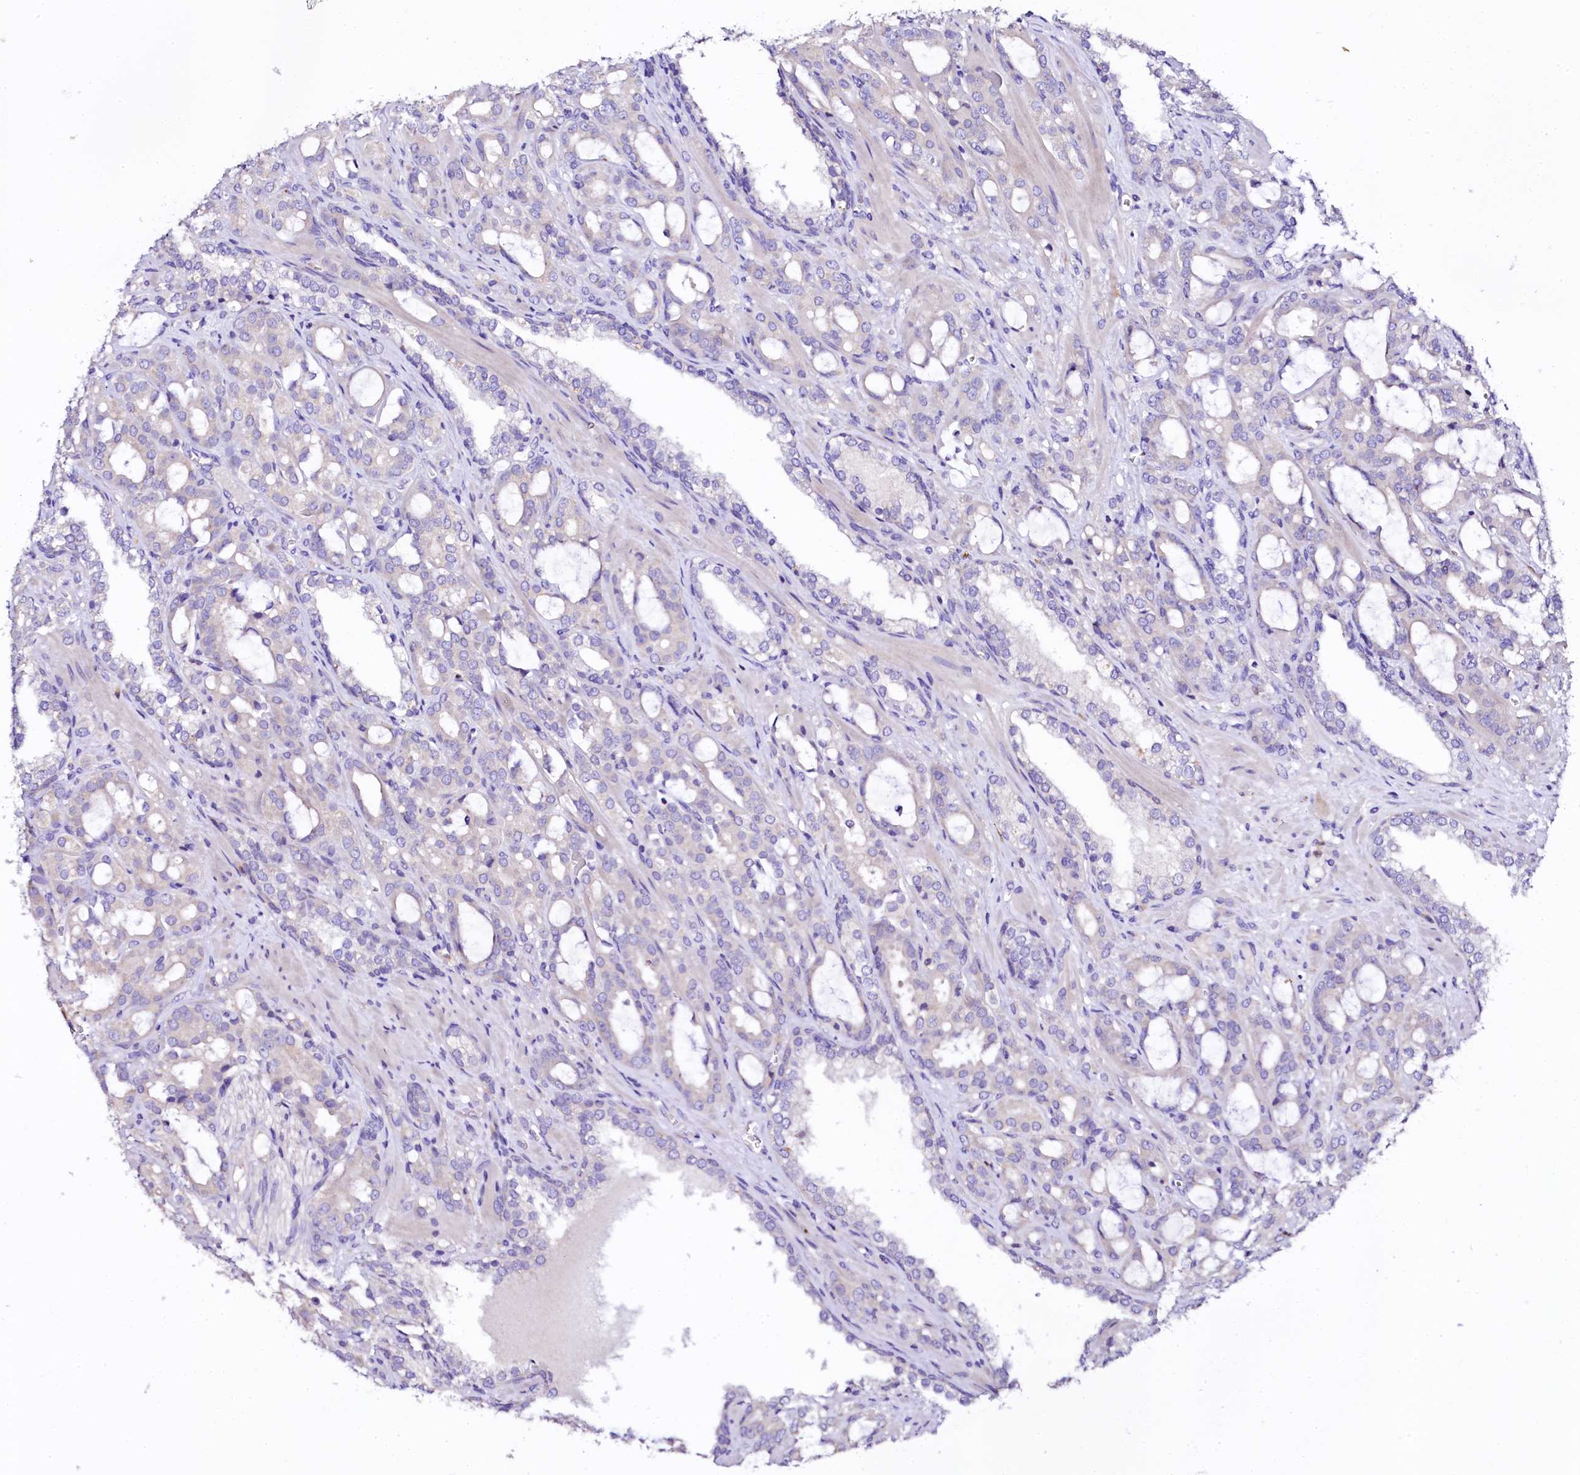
{"staining": {"intensity": "negative", "quantity": "none", "location": "none"}, "tissue": "prostate cancer", "cell_type": "Tumor cells", "image_type": "cancer", "snomed": [{"axis": "morphology", "description": "Adenocarcinoma, High grade"}, {"axis": "topography", "description": "Prostate"}], "caption": "Immunohistochemistry (IHC) histopathology image of high-grade adenocarcinoma (prostate) stained for a protein (brown), which displays no expression in tumor cells.", "gene": "NAA16", "patient": {"sex": "male", "age": 72}}